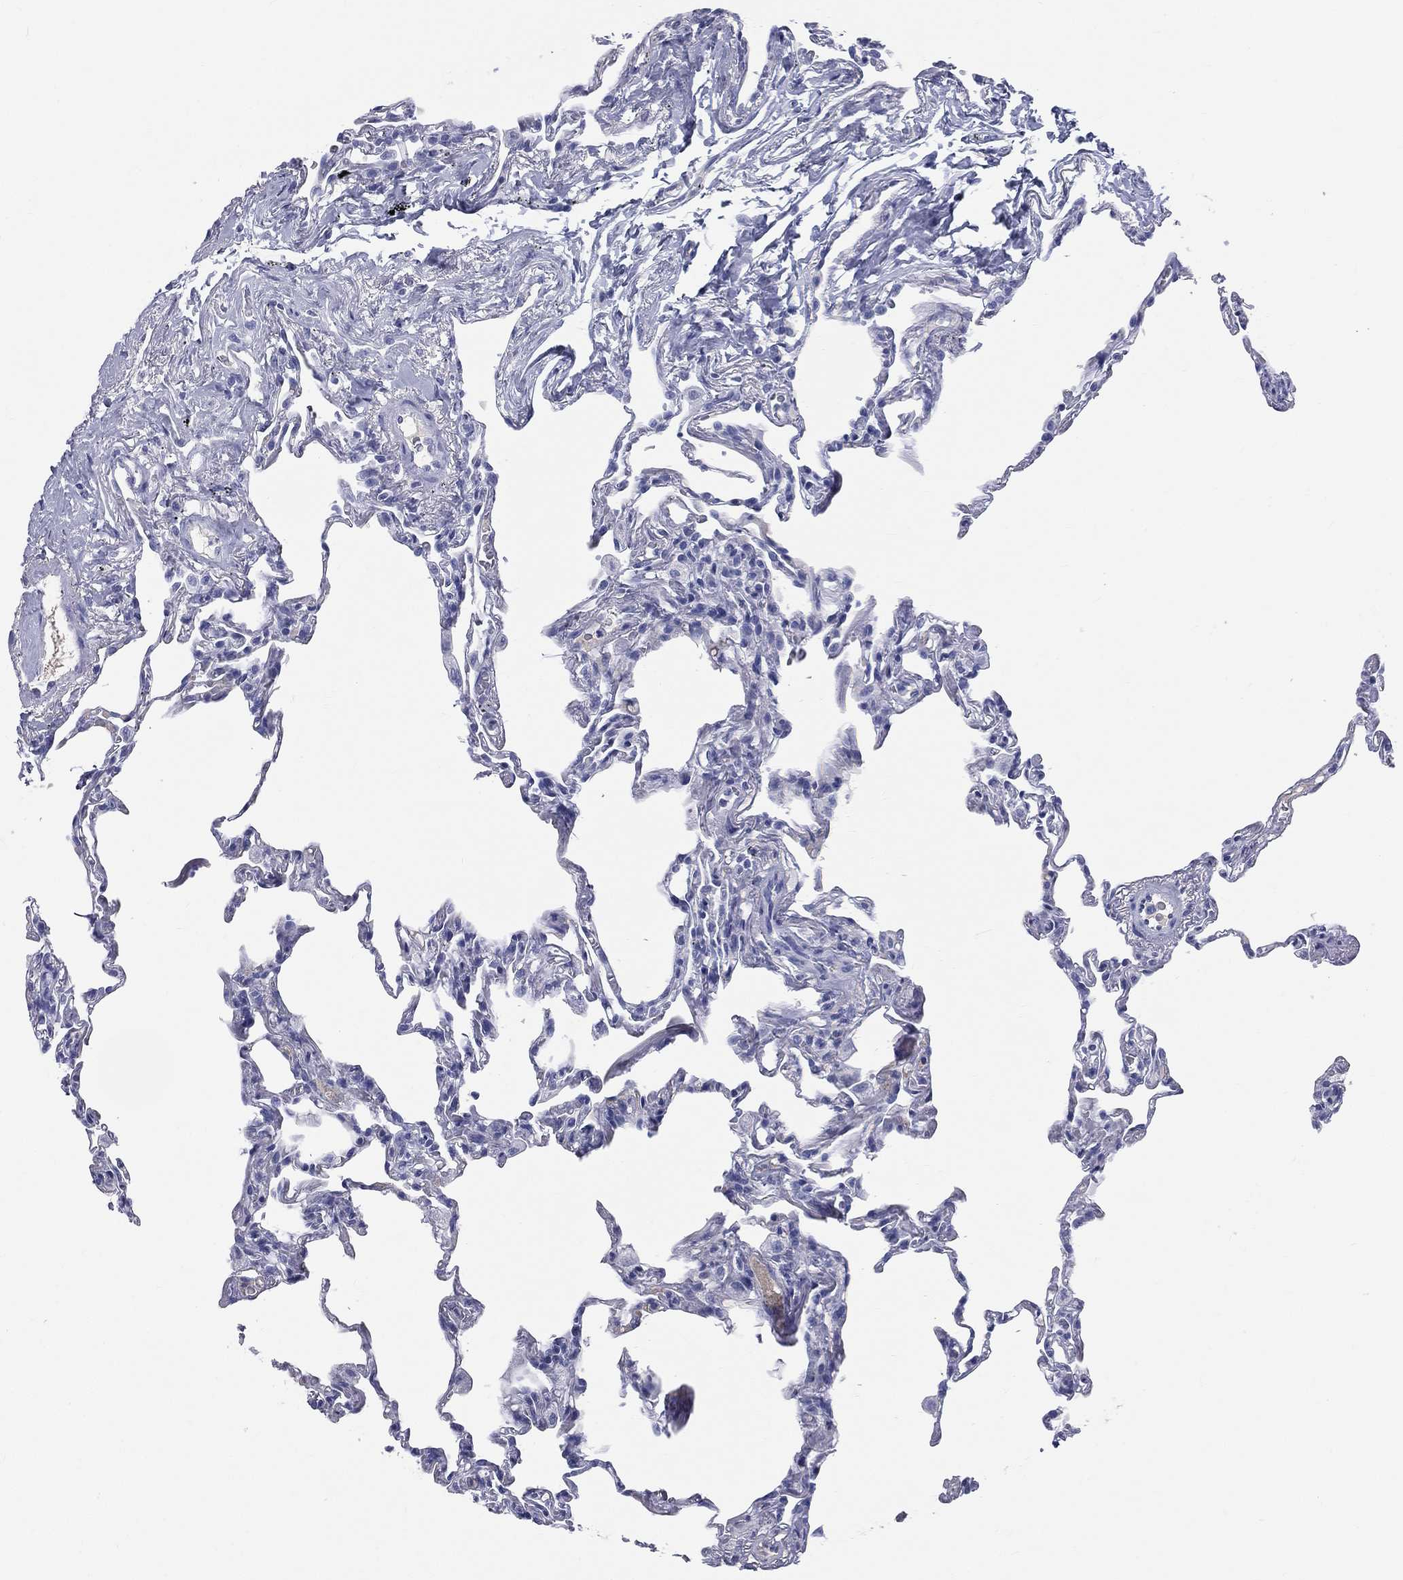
{"staining": {"intensity": "negative", "quantity": "none", "location": "none"}, "tissue": "lung", "cell_type": "Alveolar cells", "image_type": "normal", "snomed": [{"axis": "morphology", "description": "Normal tissue, NOS"}, {"axis": "topography", "description": "Lung"}], "caption": "Lung was stained to show a protein in brown. There is no significant expression in alveolar cells. Brightfield microscopy of immunohistochemistry stained with DAB (brown) and hematoxylin (blue), captured at high magnification.", "gene": "HP", "patient": {"sex": "female", "age": 57}}